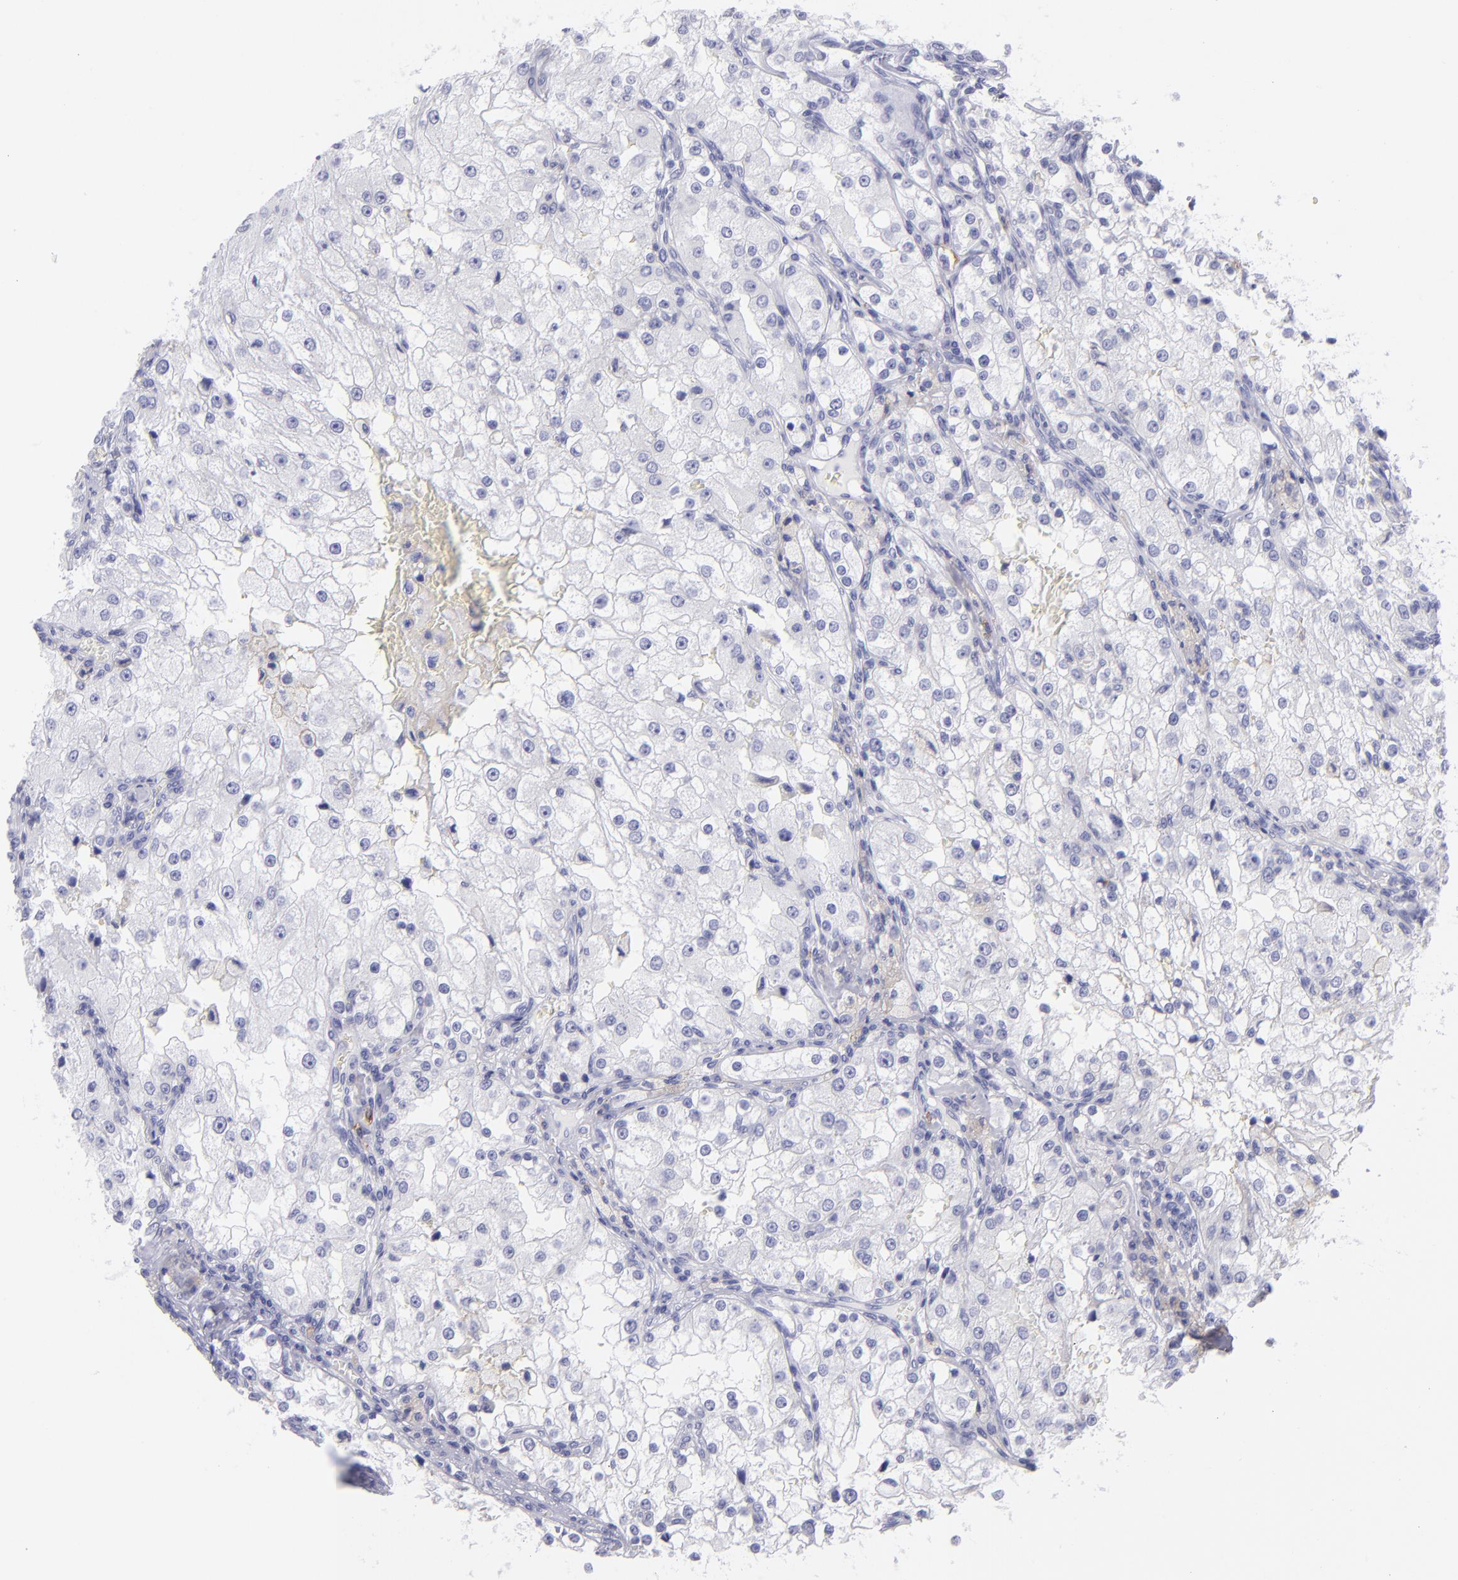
{"staining": {"intensity": "negative", "quantity": "none", "location": "none"}, "tissue": "renal cancer", "cell_type": "Tumor cells", "image_type": "cancer", "snomed": [{"axis": "morphology", "description": "Adenocarcinoma, NOS"}, {"axis": "topography", "description": "Kidney"}], "caption": "Immunohistochemical staining of human adenocarcinoma (renal) displays no significant expression in tumor cells.", "gene": "CD82", "patient": {"sex": "female", "age": 74}}